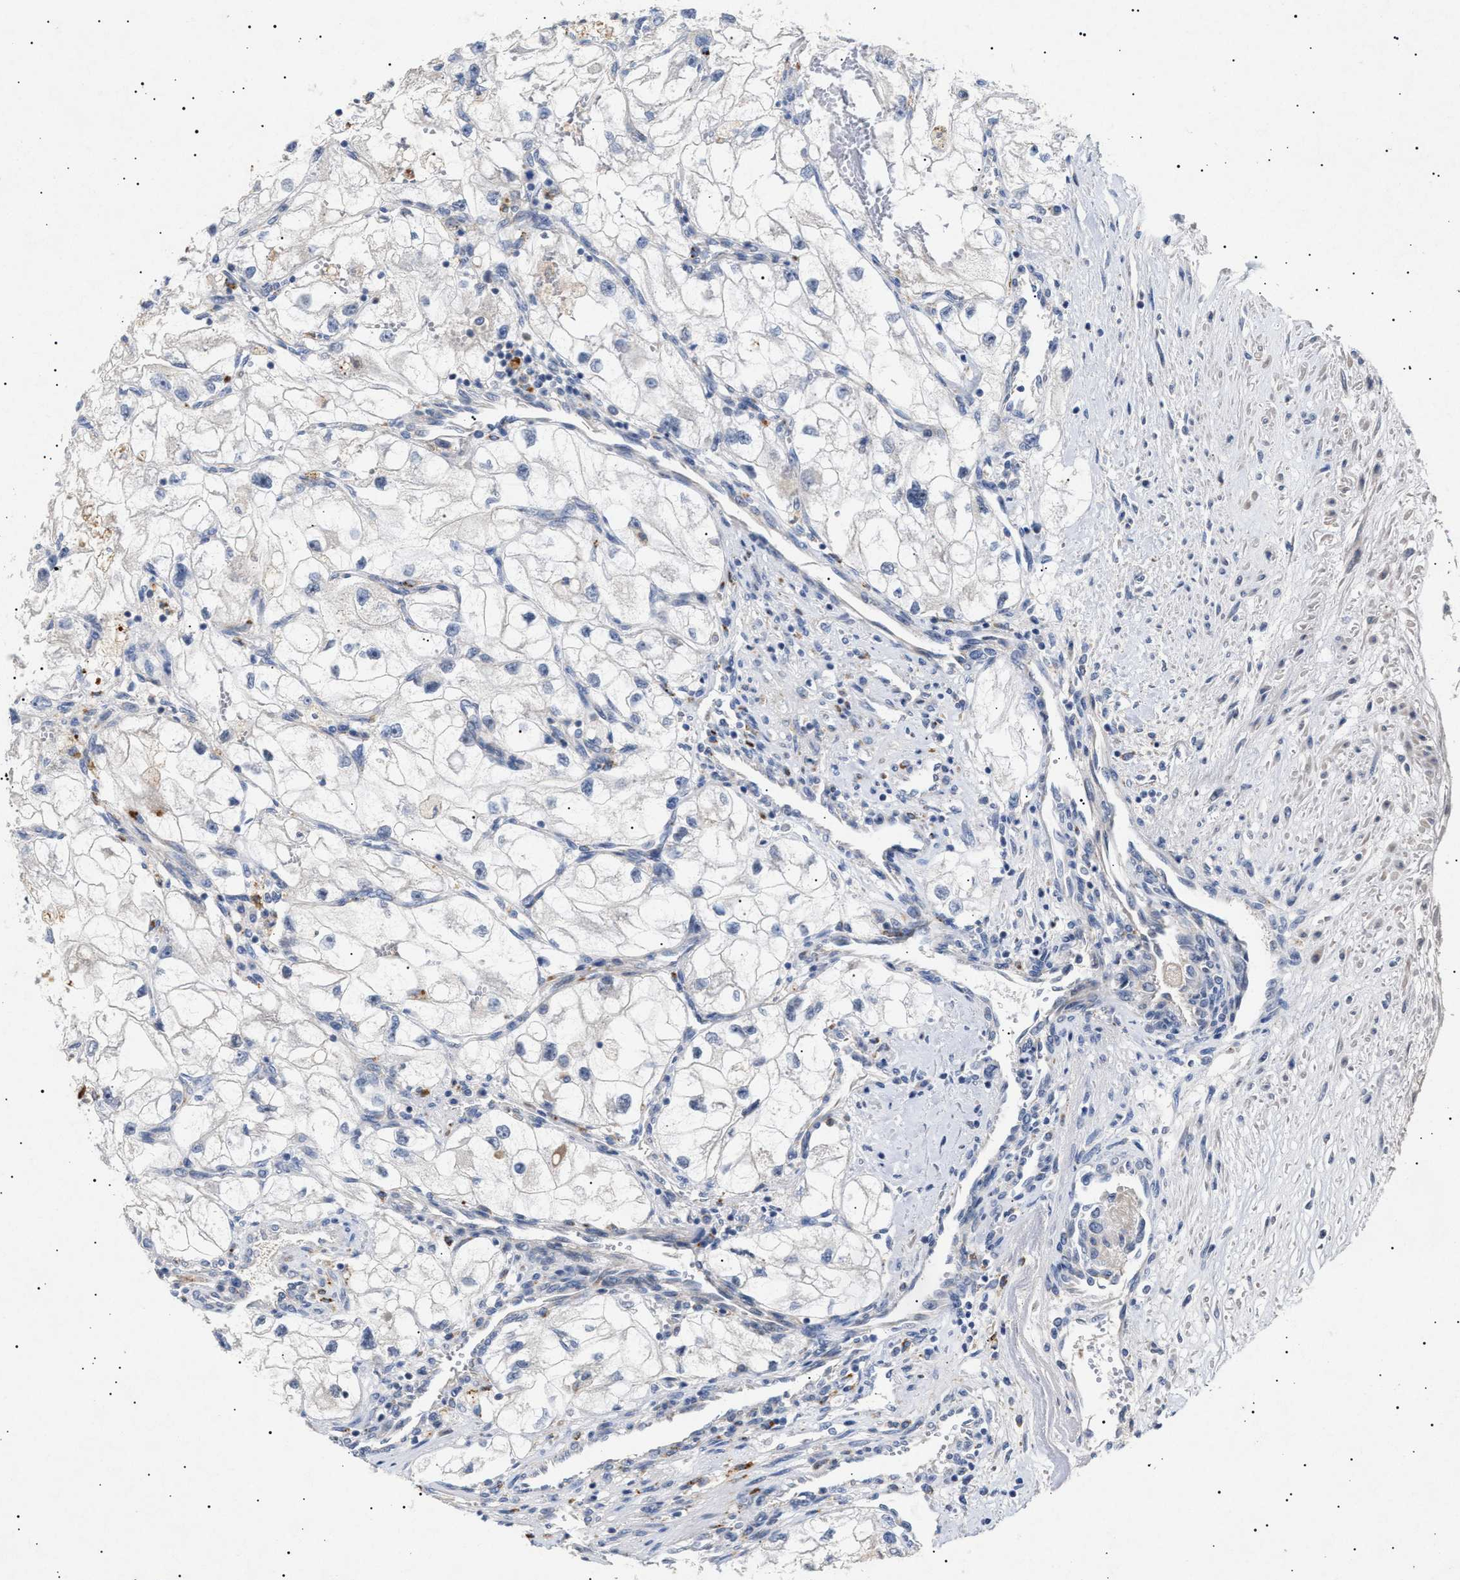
{"staining": {"intensity": "negative", "quantity": "none", "location": "none"}, "tissue": "renal cancer", "cell_type": "Tumor cells", "image_type": "cancer", "snomed": [{"axis": "morphology", "description": "Adenocarcinoma, NOS"}, {"axis": "topography", "description": "Kidney"}], "caption": "Tumor cells are negative for protein expression in human adenocarcinoma (renal).", "gene": "SIRT5", "patient": {"sex": "female", "age": 70}}